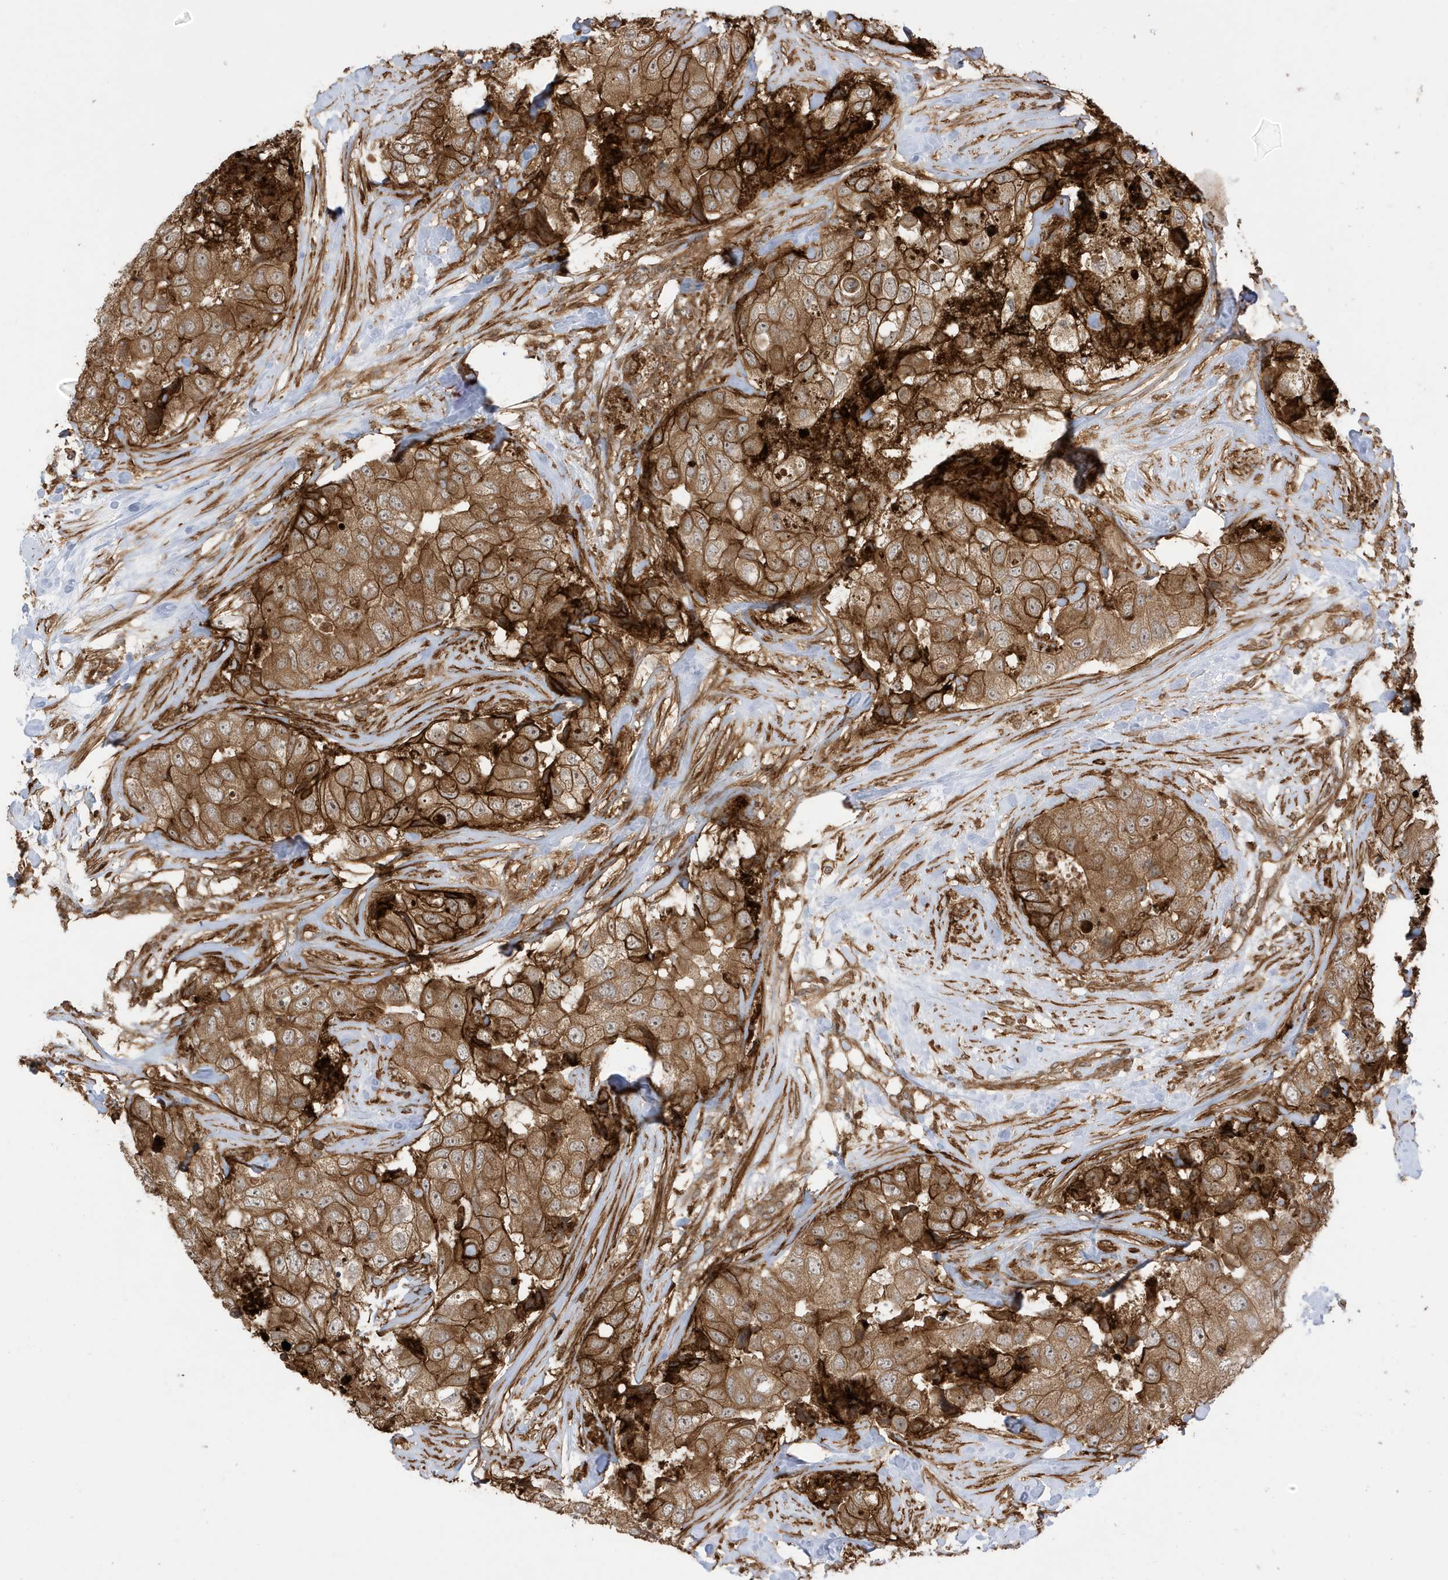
{"staining": {"intensity": "moderate", "quantity": ">75%", "location": "cytoplasmic/membranous"}, "tissue": "breast cancer", "cell_type": "Tumor cells", "image_type": "cancer", "snomed": [{"axis": "morphology", "description": "Duct carcinoma"}, {"axis": "topography", "description": "Breast"}], "caption": "A photomicrograph of human breast infiltrating ductal carcinoma stained for a protein displays moderate cytoplasmic/membranous brown staining in tumor cells.", "gene": "CDC42EP3", "patient": {"sex": "female", "age": 62}}